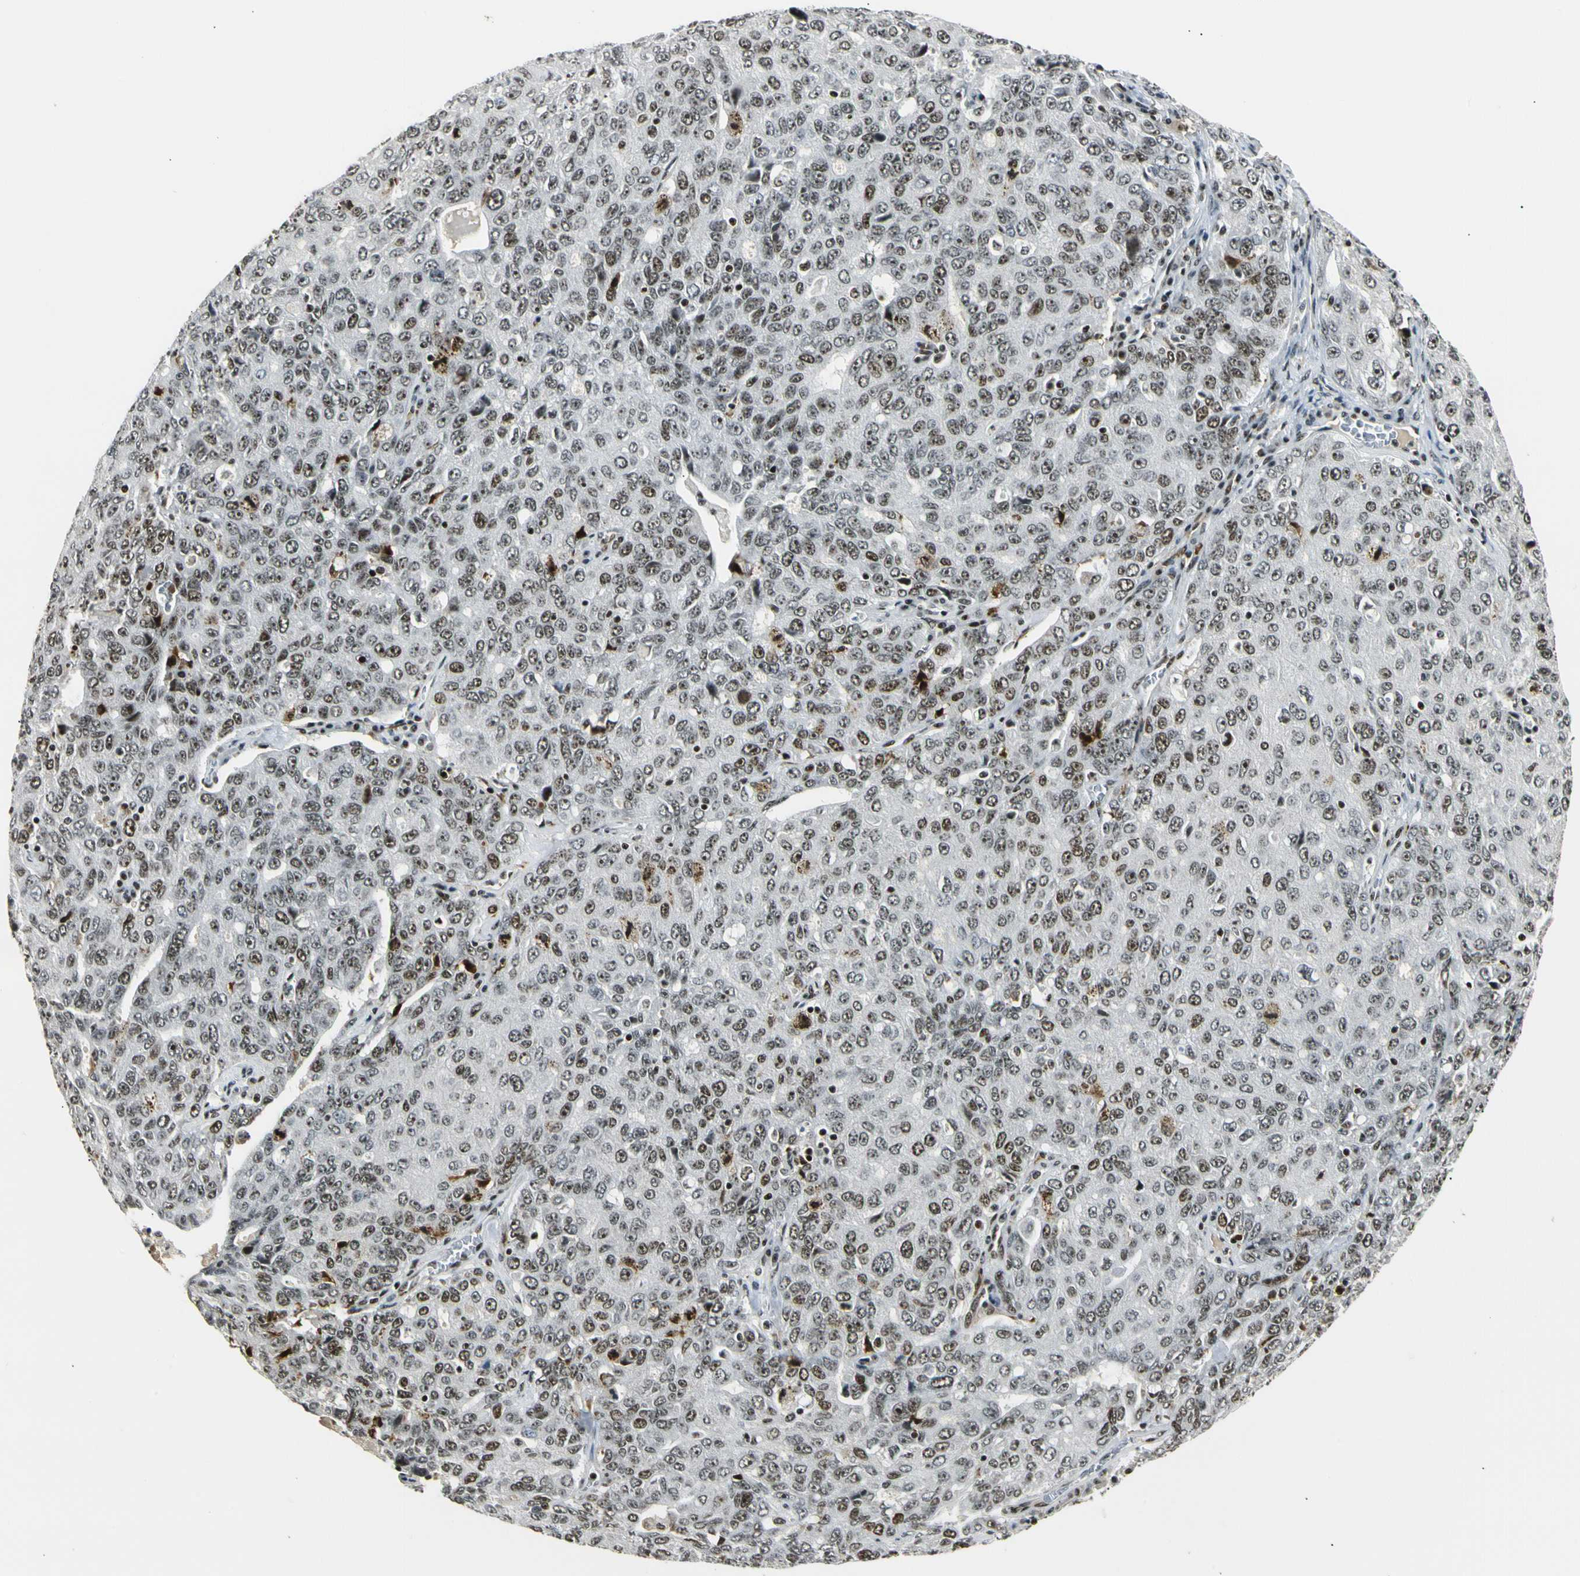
{"staining": {"intensity": "strong", "quantity": ">75%", "location": "nuclear"}, "tissue": "ovarian cancer", "cell_type": "Tumor cells", "image_type": "cancer", "snomed": [{"axis": "morphology", "description": "Carcinoma, endometroid"}, {"axis": "topography", "description": "Ovary"}], "caption": "Brown immunohistochemical staining in ovarian endometroid carcinoma demonstrates strong nuclear positivity in approximately >75% of tumor cells.", "gene": "UBTF", "patient": {"sex": "female", "age": 62}}